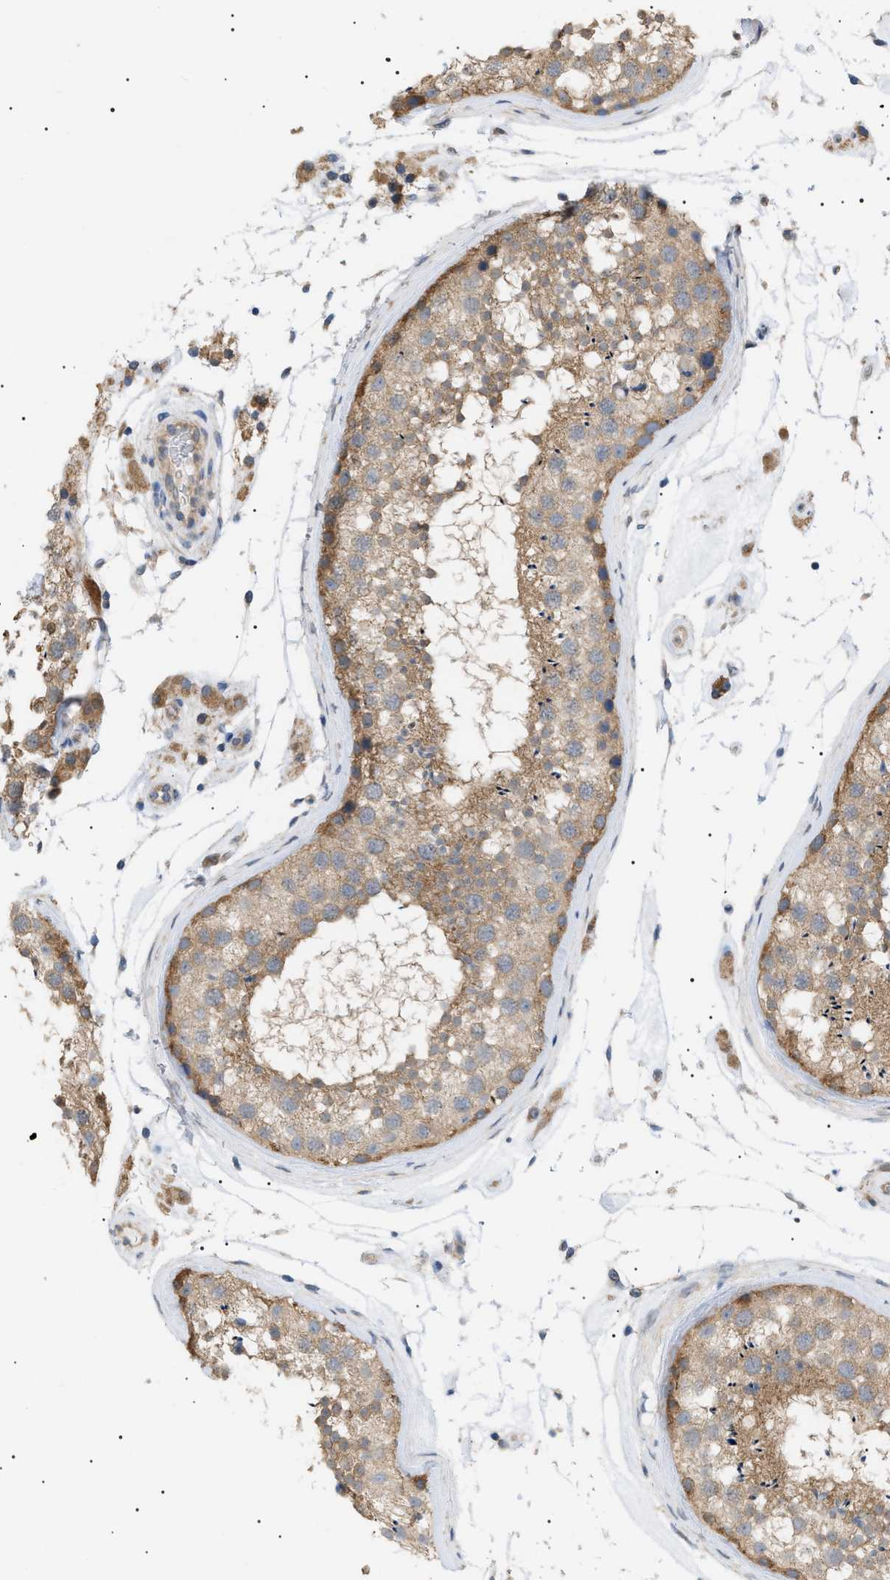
{"staining": {"intensity": "moderate", "quantity": ">75%", "location": "cytoplasmic/membranous"}, "tissue": "testis", "cell_type": "Cells in seminiferous ducts", "image_type": "normal", "snomed": [{"axis": "morphology", "description": "Normal tissue, NOS"}, {"axis": "topography", "description": "Testis"}], "caption": "An image showing moderate cytoplasmic/membranous positivity in about >75% of cells in seminiferous ducts in normal testis, as visualized by brown immunohistochemical staining.", "gene": "IRS2", "patient": {"sex": "male", "age": 46}}